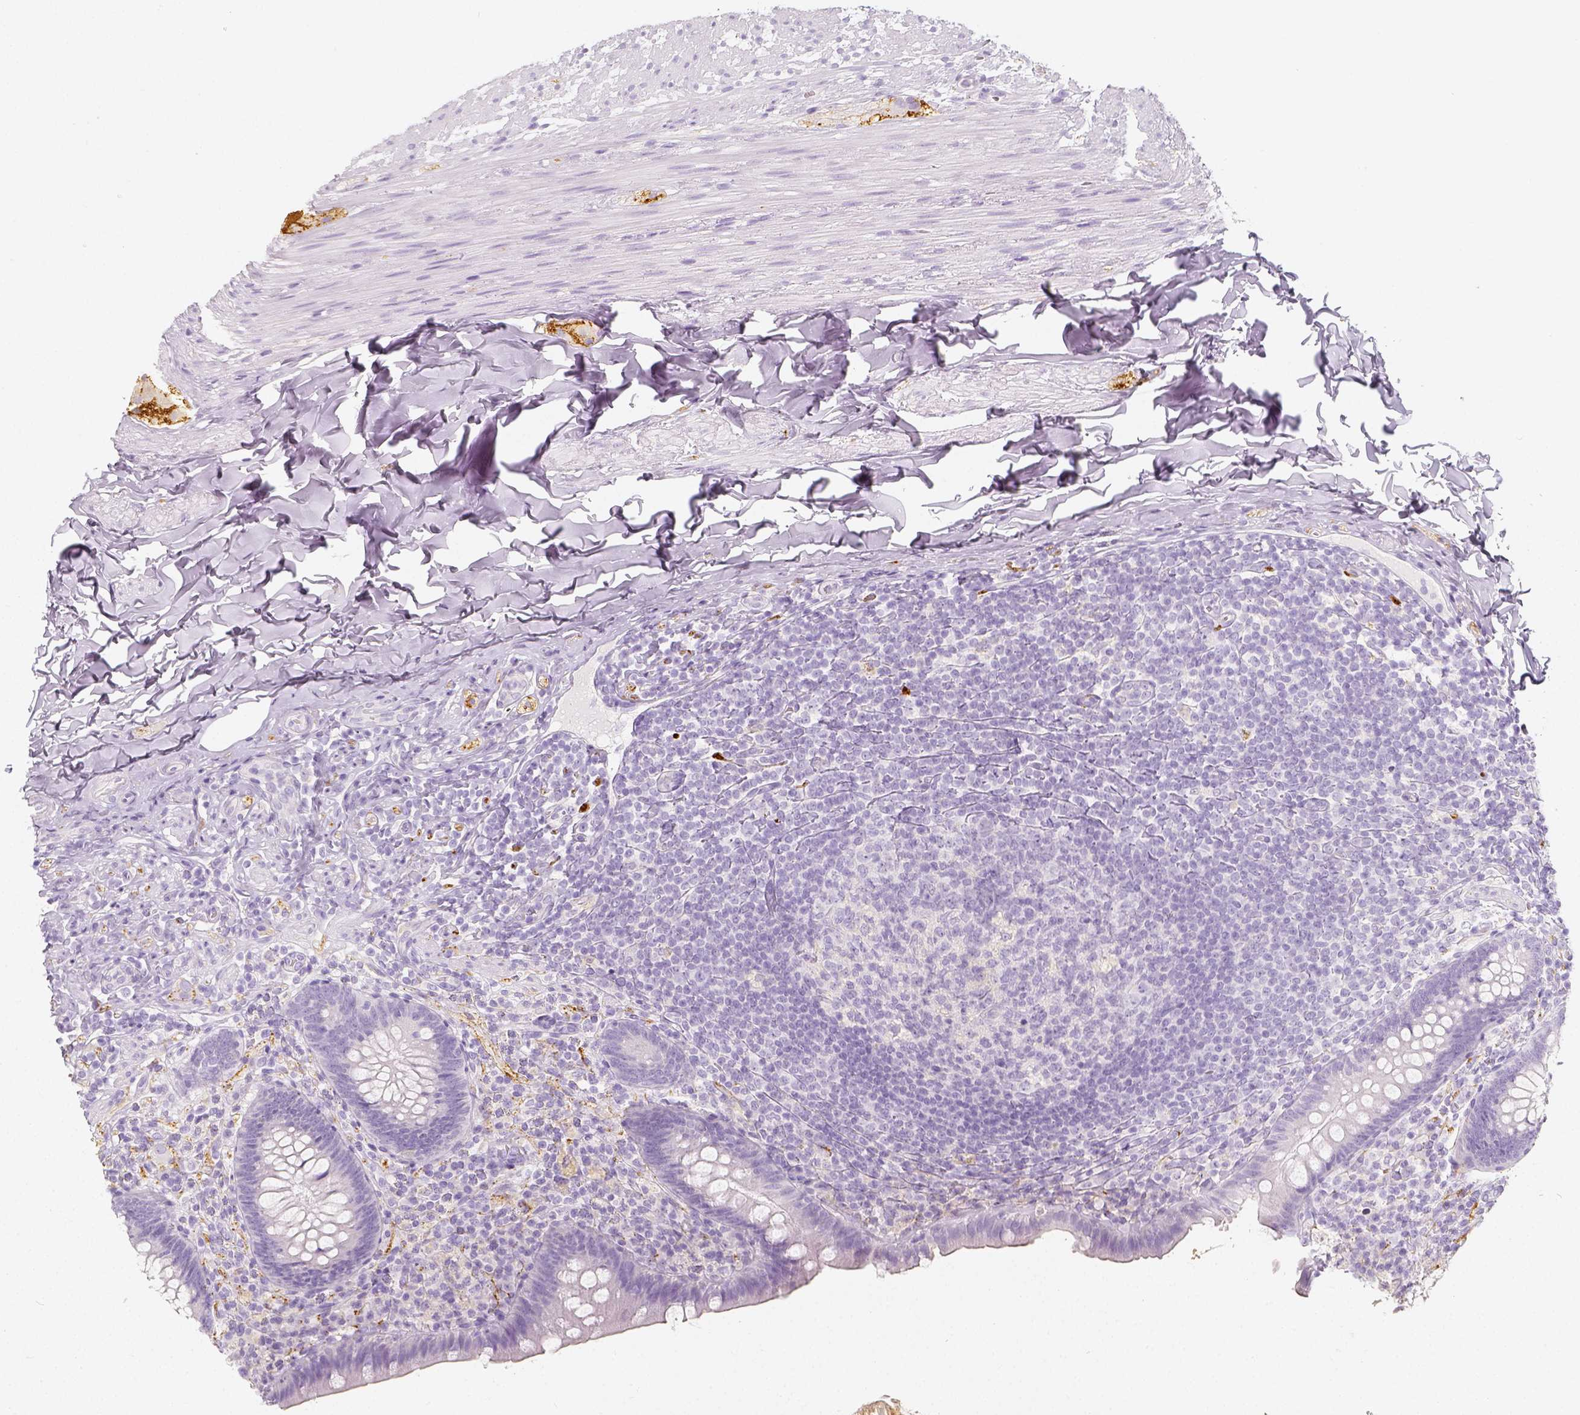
{"staining": {"intensity": "negative", "quantity": "none", "location": "none"}, "tissue": "appendix", "cell_type": "Glandular cells", "image_type": "normal", "snomed": [{"axis": "morphology", "description": "Normal tissue, NOS"}, {"axis": "topography", "description": "Appendix"}], "caption": "DAB (3,3'-diaminobenzidine) immunohistochemical staining of unremarkable appendix exhibits no significant positivity in glandular cells. (Immunohistochemistry, brightfield microscopy, high magnification).", "gene": "NECAB2", "patient": {"sex": "male", "age": 47}}